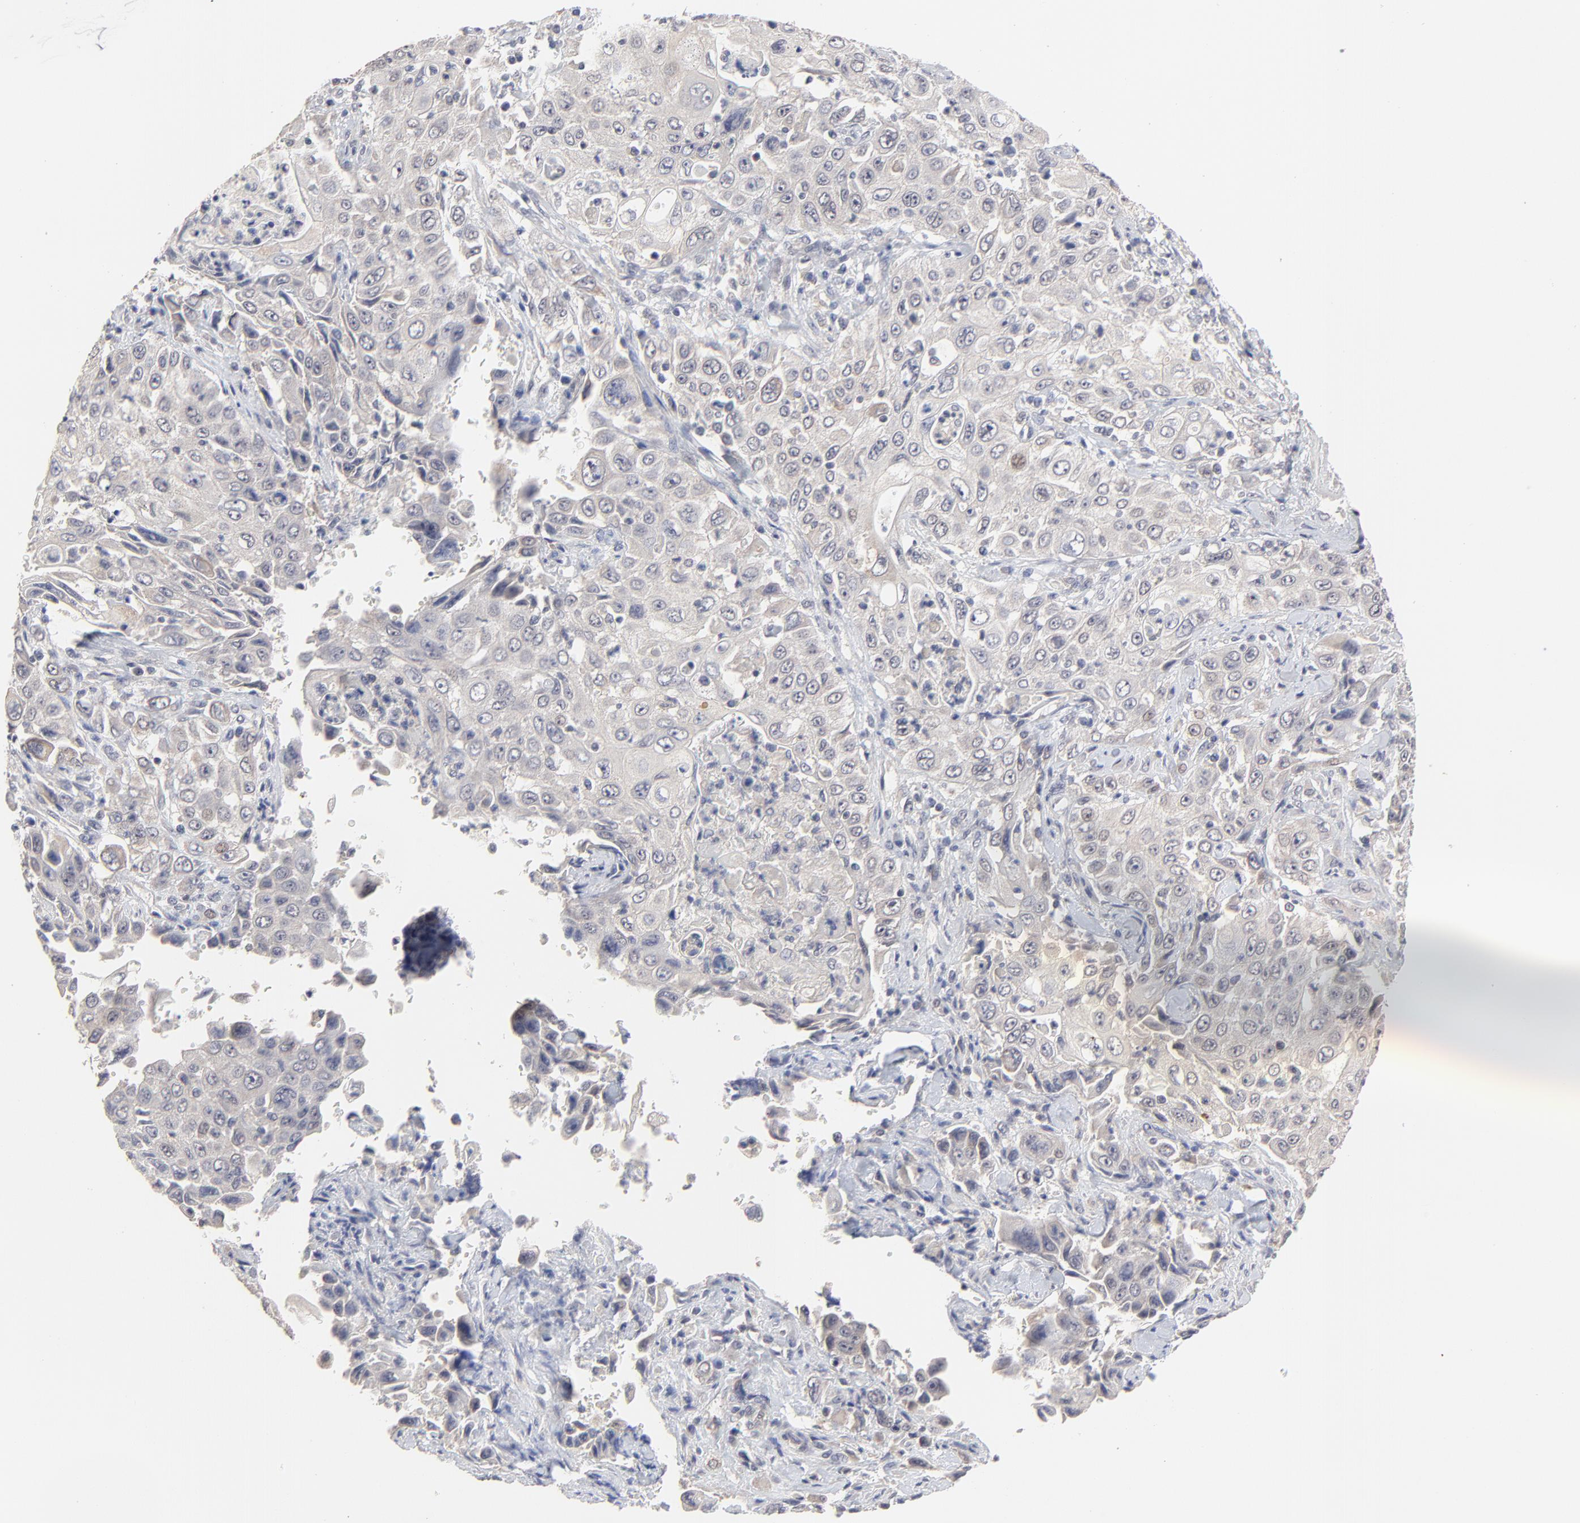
{"staining": {"intensity": "negative", "quantity": "none", "location": "none"}, "tissue": "pancreatic cancer", "cell_type": "Tumor cells", "image_type": "cancer", "snomed": [{"axis": "morphology", "description": "Adenocarcinoma, NOS"}, {"axis": "topography", "description": "Pancreas"}], "caption": "DAB (3,3'-diaminobenzidine) immunohistochemical staining of human adenocarcinoma (pancreatic) exhibits no significant expression in tumor cells.", "gene": "FAM199X", "patient": {"sex": "male", "age": 70}}